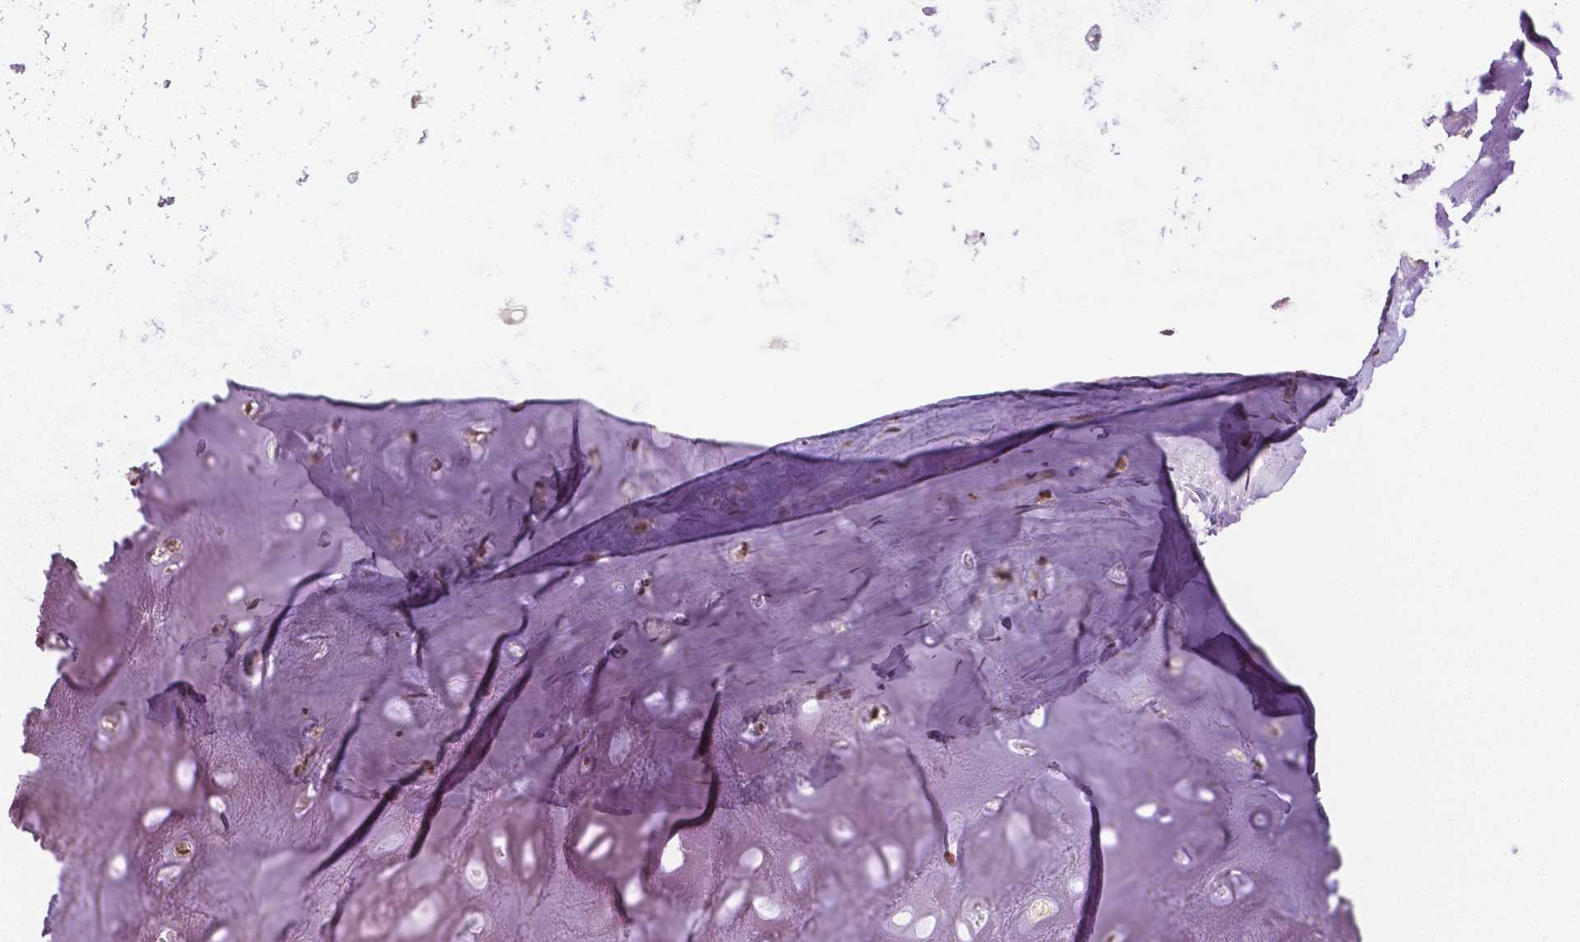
{"staining": {"intensity": "moderate", "quantity": "25%-75%", "location": "cytoplasmic/membranous"}, "tissue": "adipose tissue", "cell_type": "Adipocytes", "image_type": "normal", "snomed": [{"axis": "morphology", "description": "Normal tissue, NOS"}, {"axis": "topography", "description": "Cartilage tissue"}], "caption": "Immunohistochemistry (DAB (3,3'-diaminobenzidine)) staining of normal adipose tissue demonstrates moderate cytoplasmic/membranous protein positivity in approximately 25%-75% of adipocytes. Using DAB (3,3'-diaminobenzidine) (brown) and hematoxylin (blue) stains, captured at high magnification using brightfield microscopy.", "gene": "DLX5", "patient": {"sex": "male", "age": 57}}